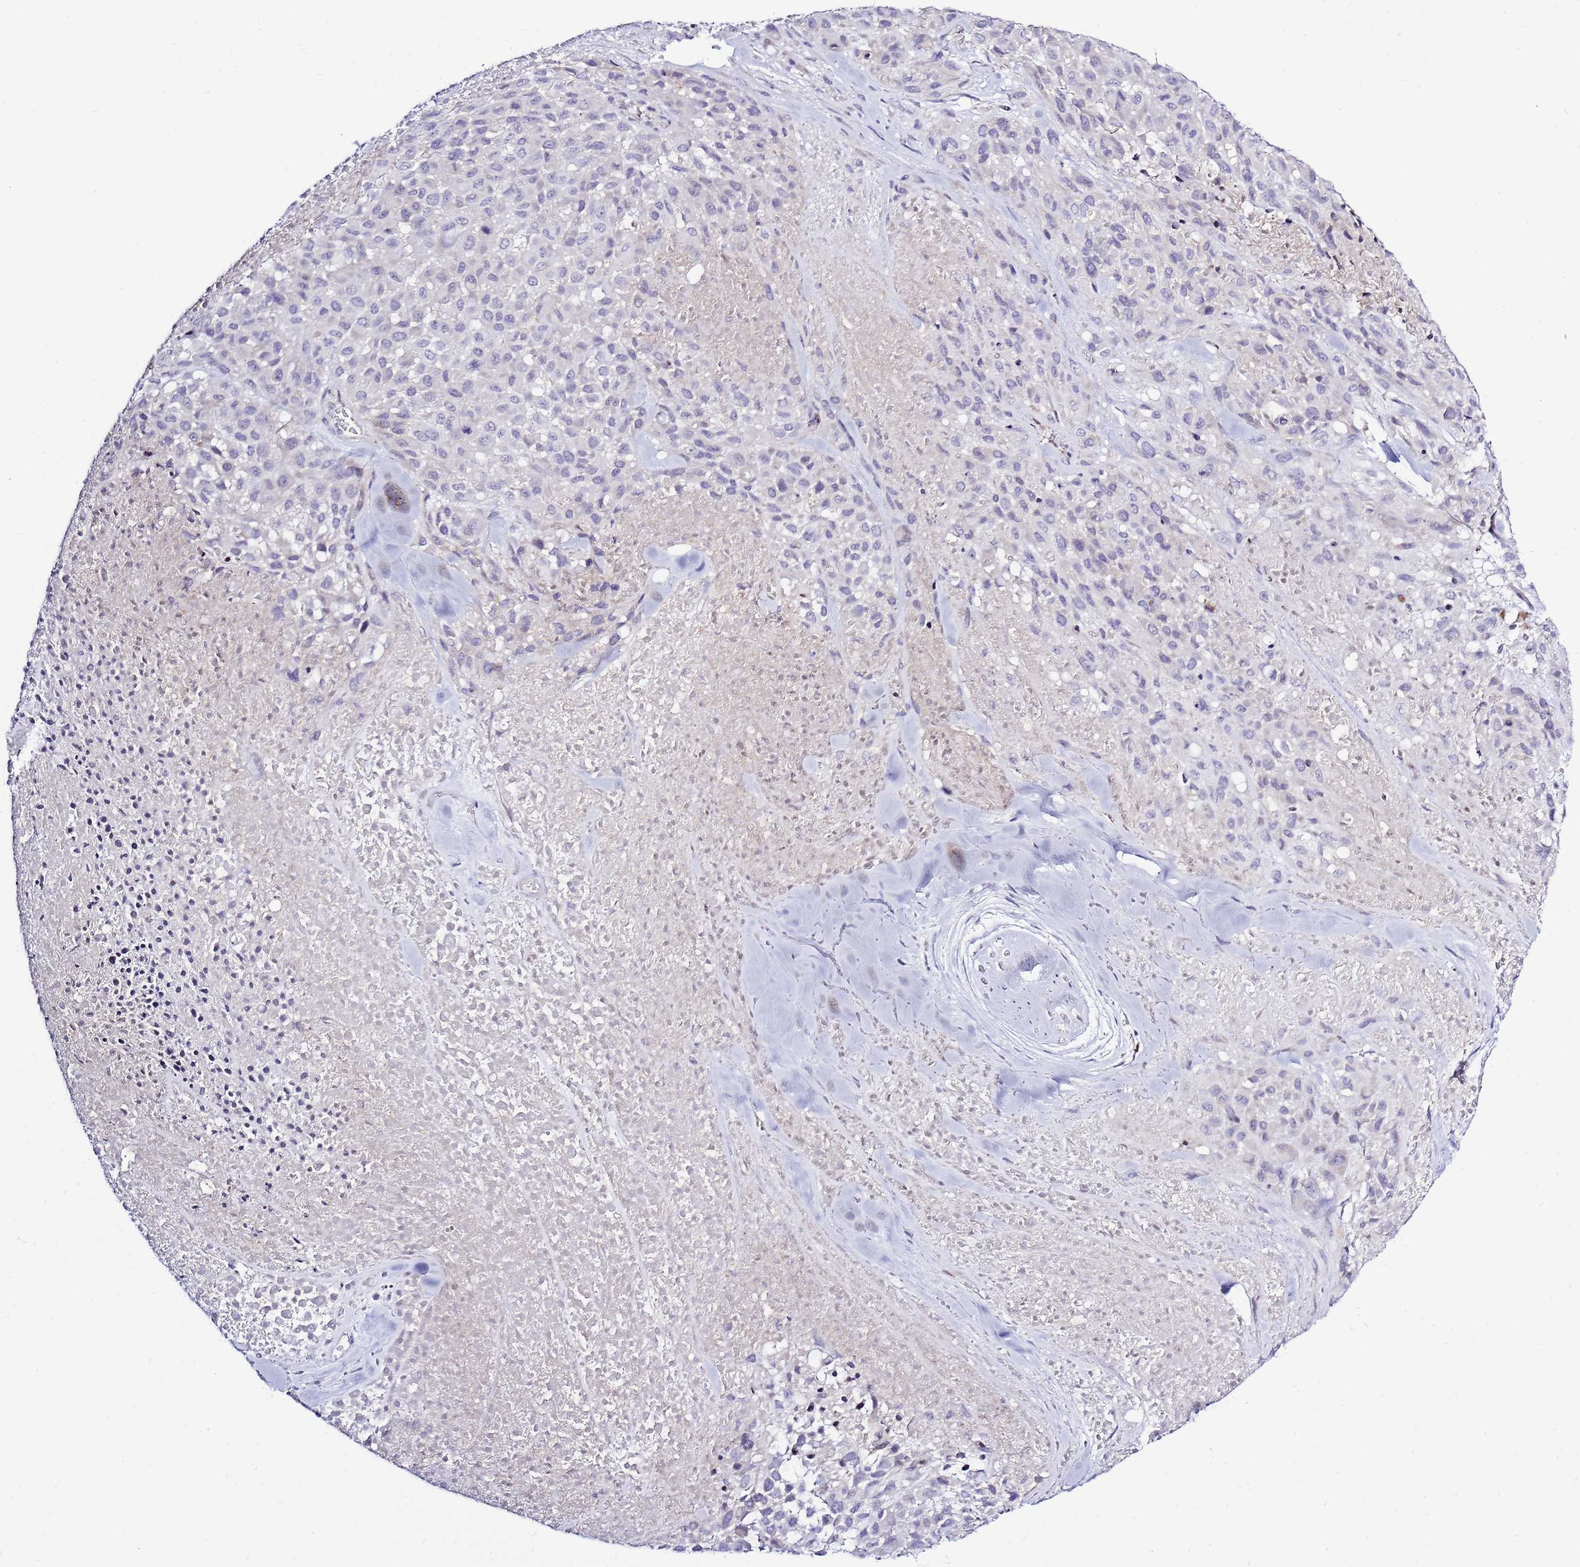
{"staining": {"intensity": "negative", "quantity": "none", "location": "none"}, "tissue": "melanoma", "cell_type": "Tumor cells", "image_type": "cancer", "snomed": [{"axis": "morphology", "description": "Malignant melanoma, Metastatic site"}, {"axis": "topography", "description": "Skin"}], "caption": "High power microscopy image of an IHC image of malignant melanoma (metastatic site), revealing no significant staining in tumor cells. Brightfield microscopy of immunohistochemistry stained with DAB (brown) and hematoxylin (blue), captured at high magnification.", "gene": "IGF1R", "patient": {"sex": "female", "age": 81}}